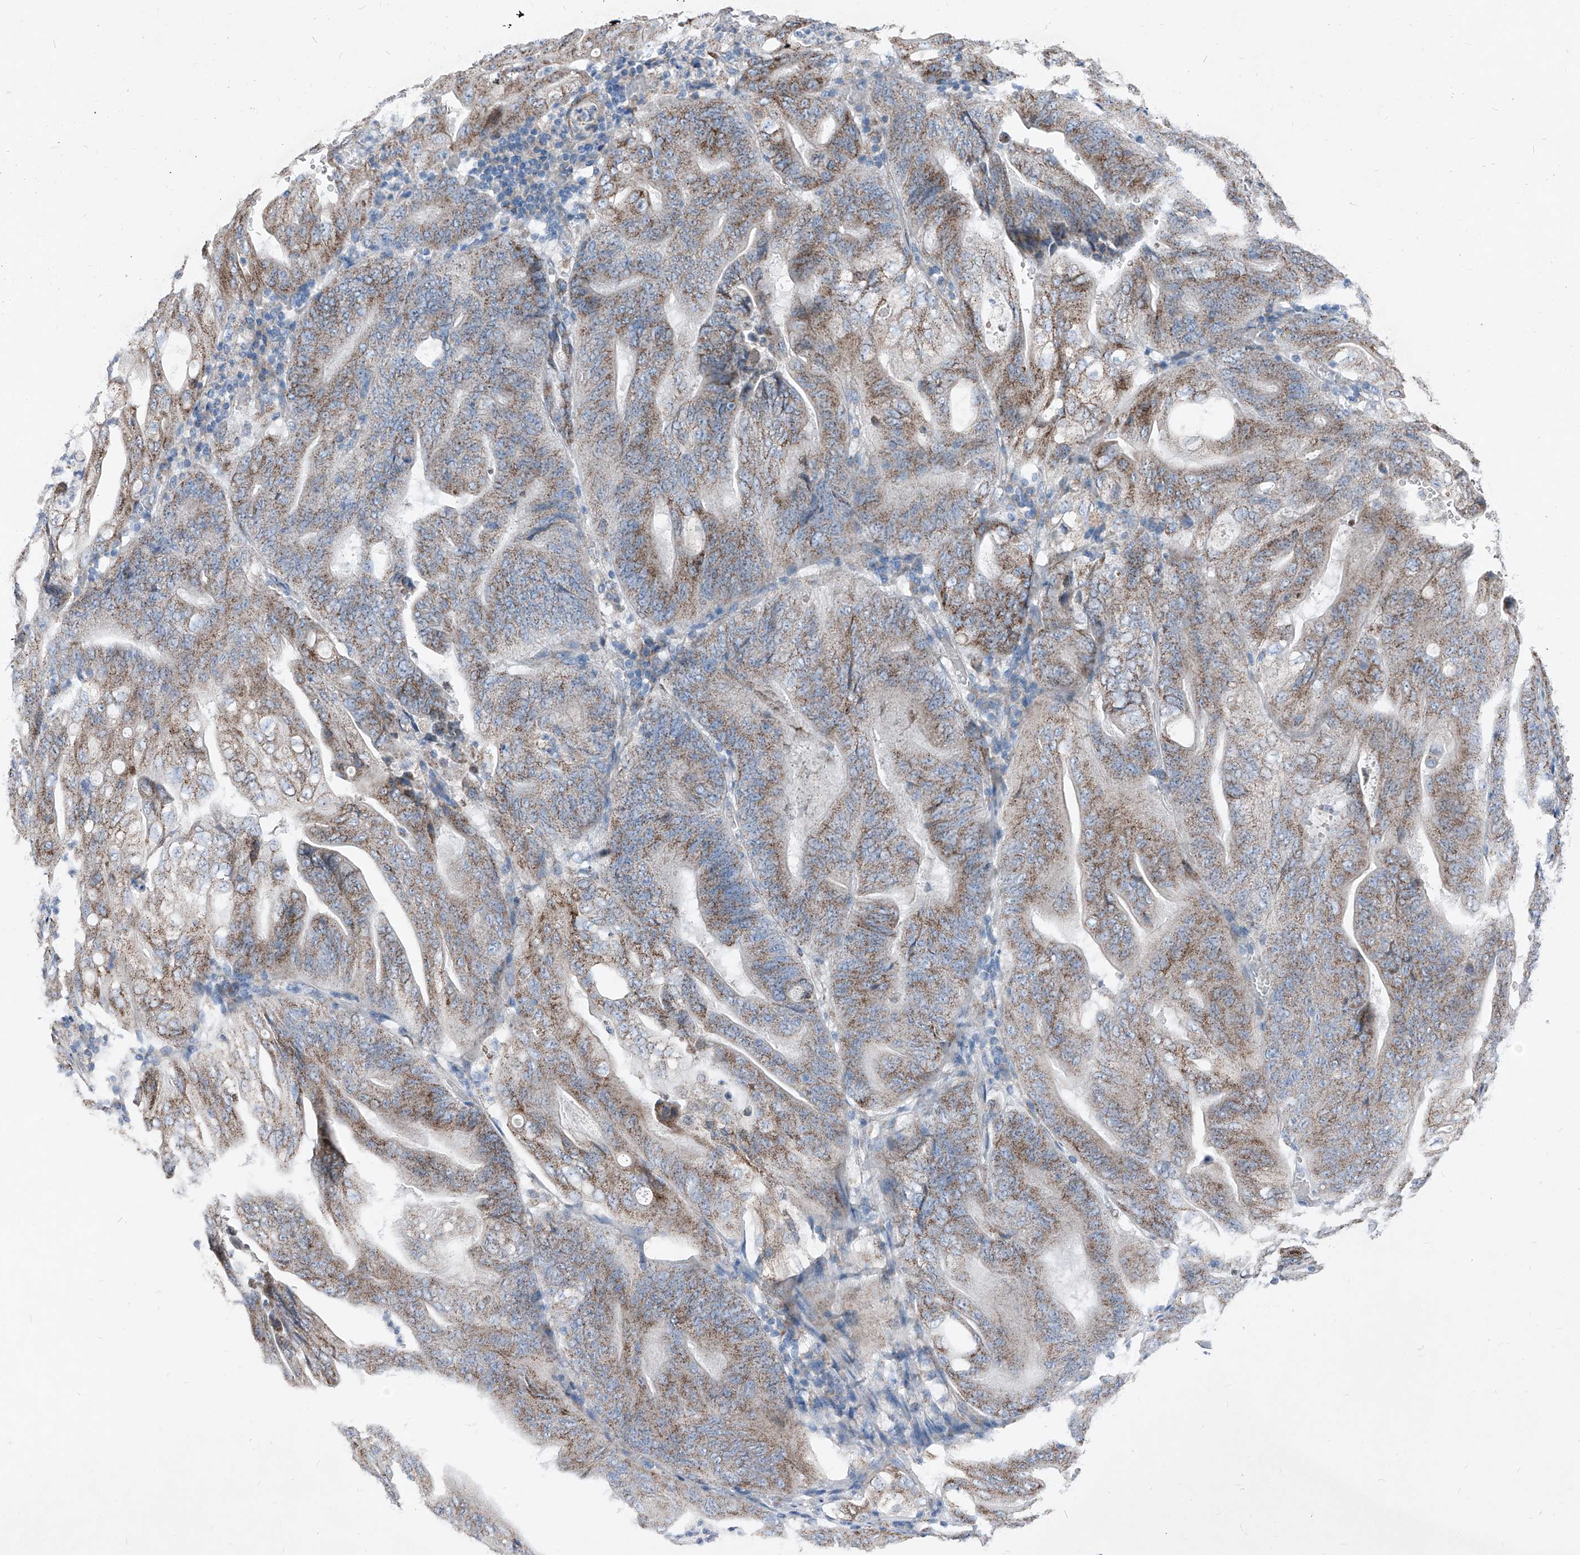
{"staining": {"intensity": "moderate", "quantity": ">75%", "location": "cytoplasmic/membranous"}, "tissue": "stomach cancer", "cell_type": "Tumor cells", "image_type": "cancer", "snomed": [{"axis": "morphology", "description": "Adenocarcinoma, NOS"}, {"axis": "topography", "description": "Stomach"}], "caption": "A photomicrograph showing moderate cytoplasmic/membranous positivity in approximately >75% of tumor cells in stomach cancer (adenocarcinoma), as visualized by brown immunohistochemical staining.", "gene": "AGPS", "patient": {"sex": "female", "age": 73}}